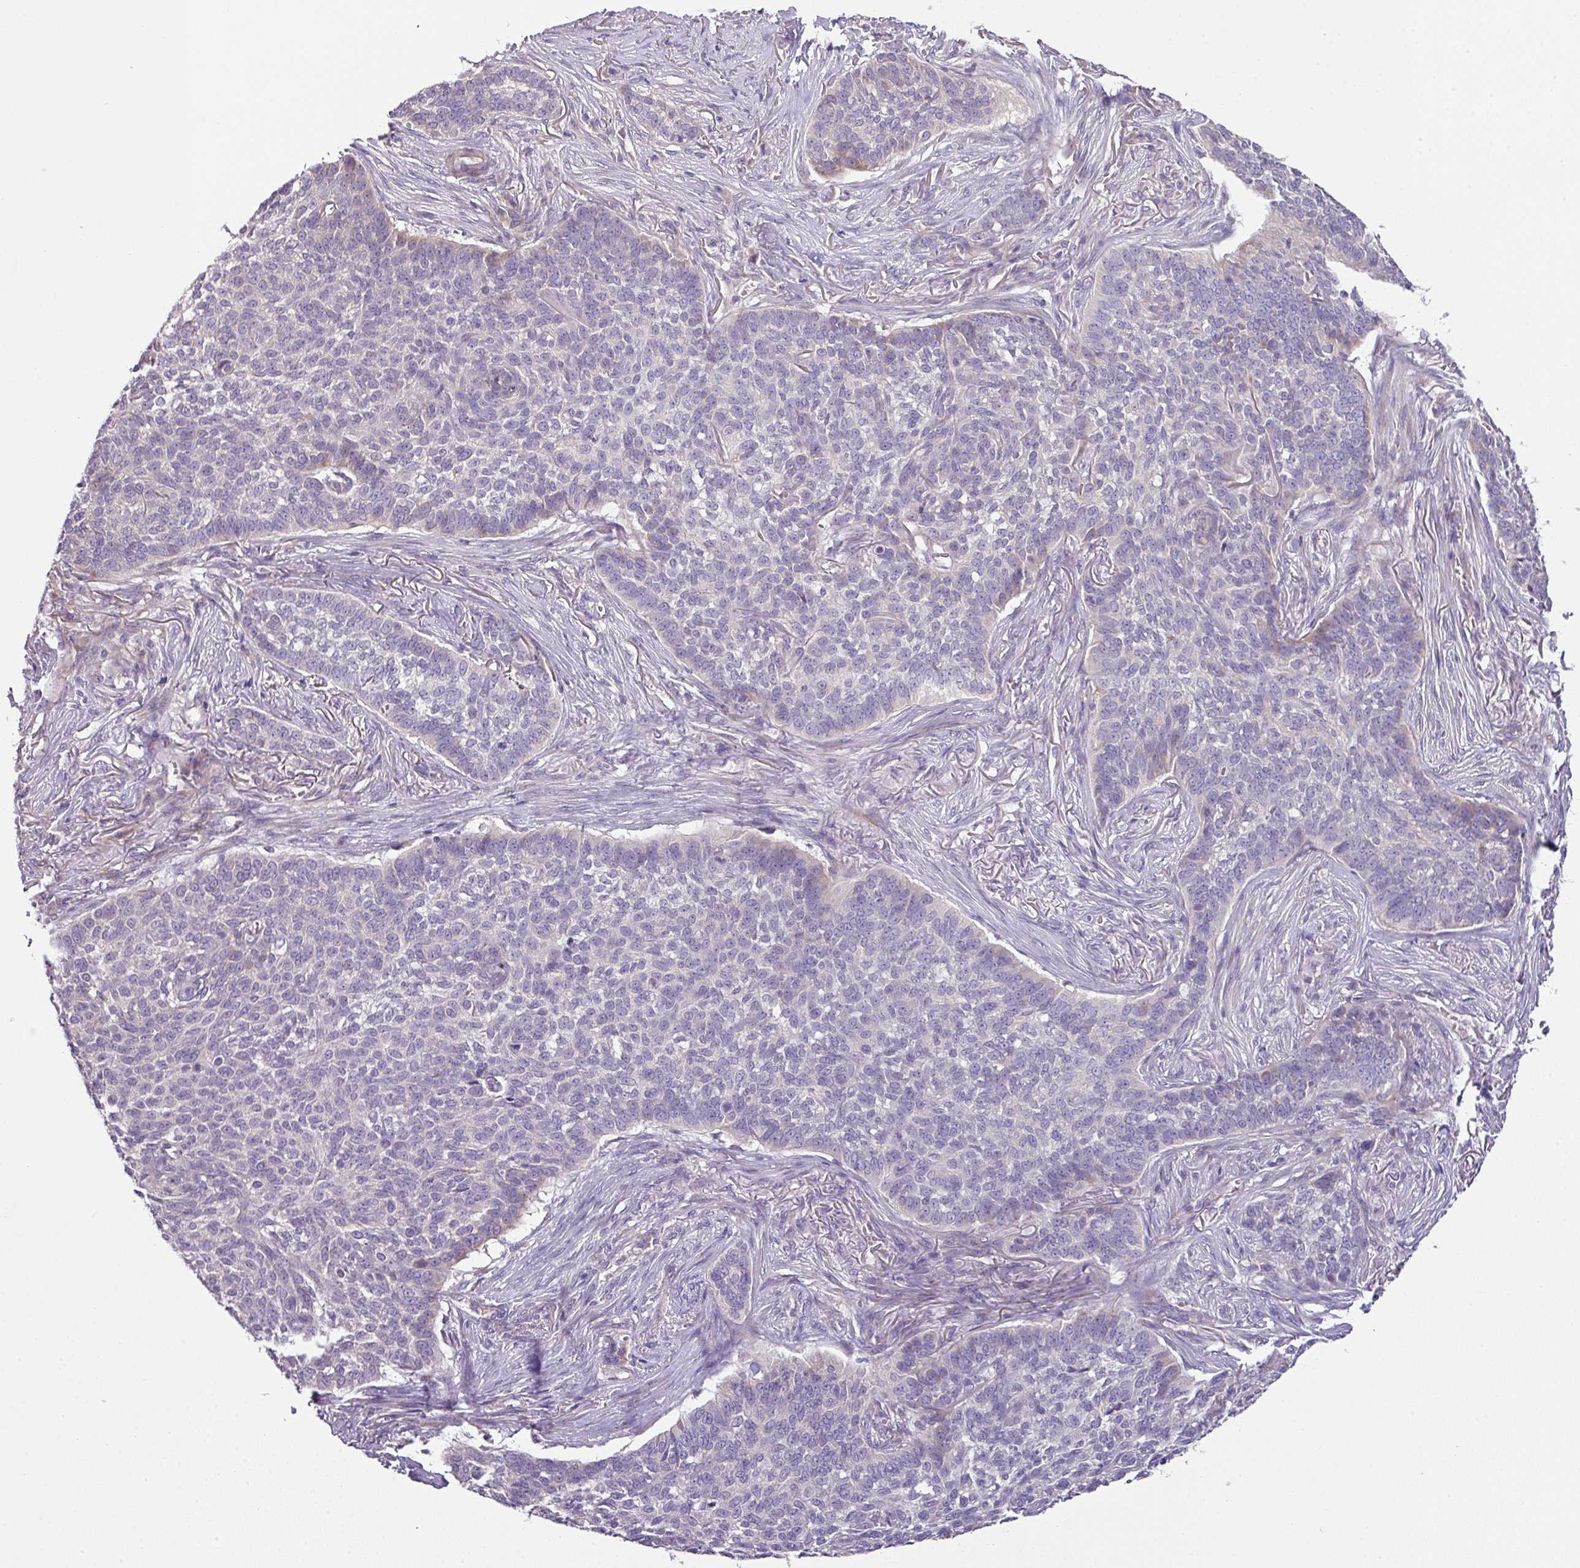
{"staining": {"intensity": "negative", "quantity": "none", "location": "none"}, "tissue": "skin cancer", "cell_type": "Tumor cells", "image_type": "cancer", "snomed": [{"axis": "morphology", "description": "Basal cell carcinoma"}, {"axis": "topography", "description": "Skin"}], "caption": "A high-resolution photomicrograph shows immunohistochemistry (IHC) staining of basal cell carcinoma (skin), which demonstrates no significant expression in tumor cells.", "gene": "PIK3R5", "patient": {"sex": "male", "age": 85}}